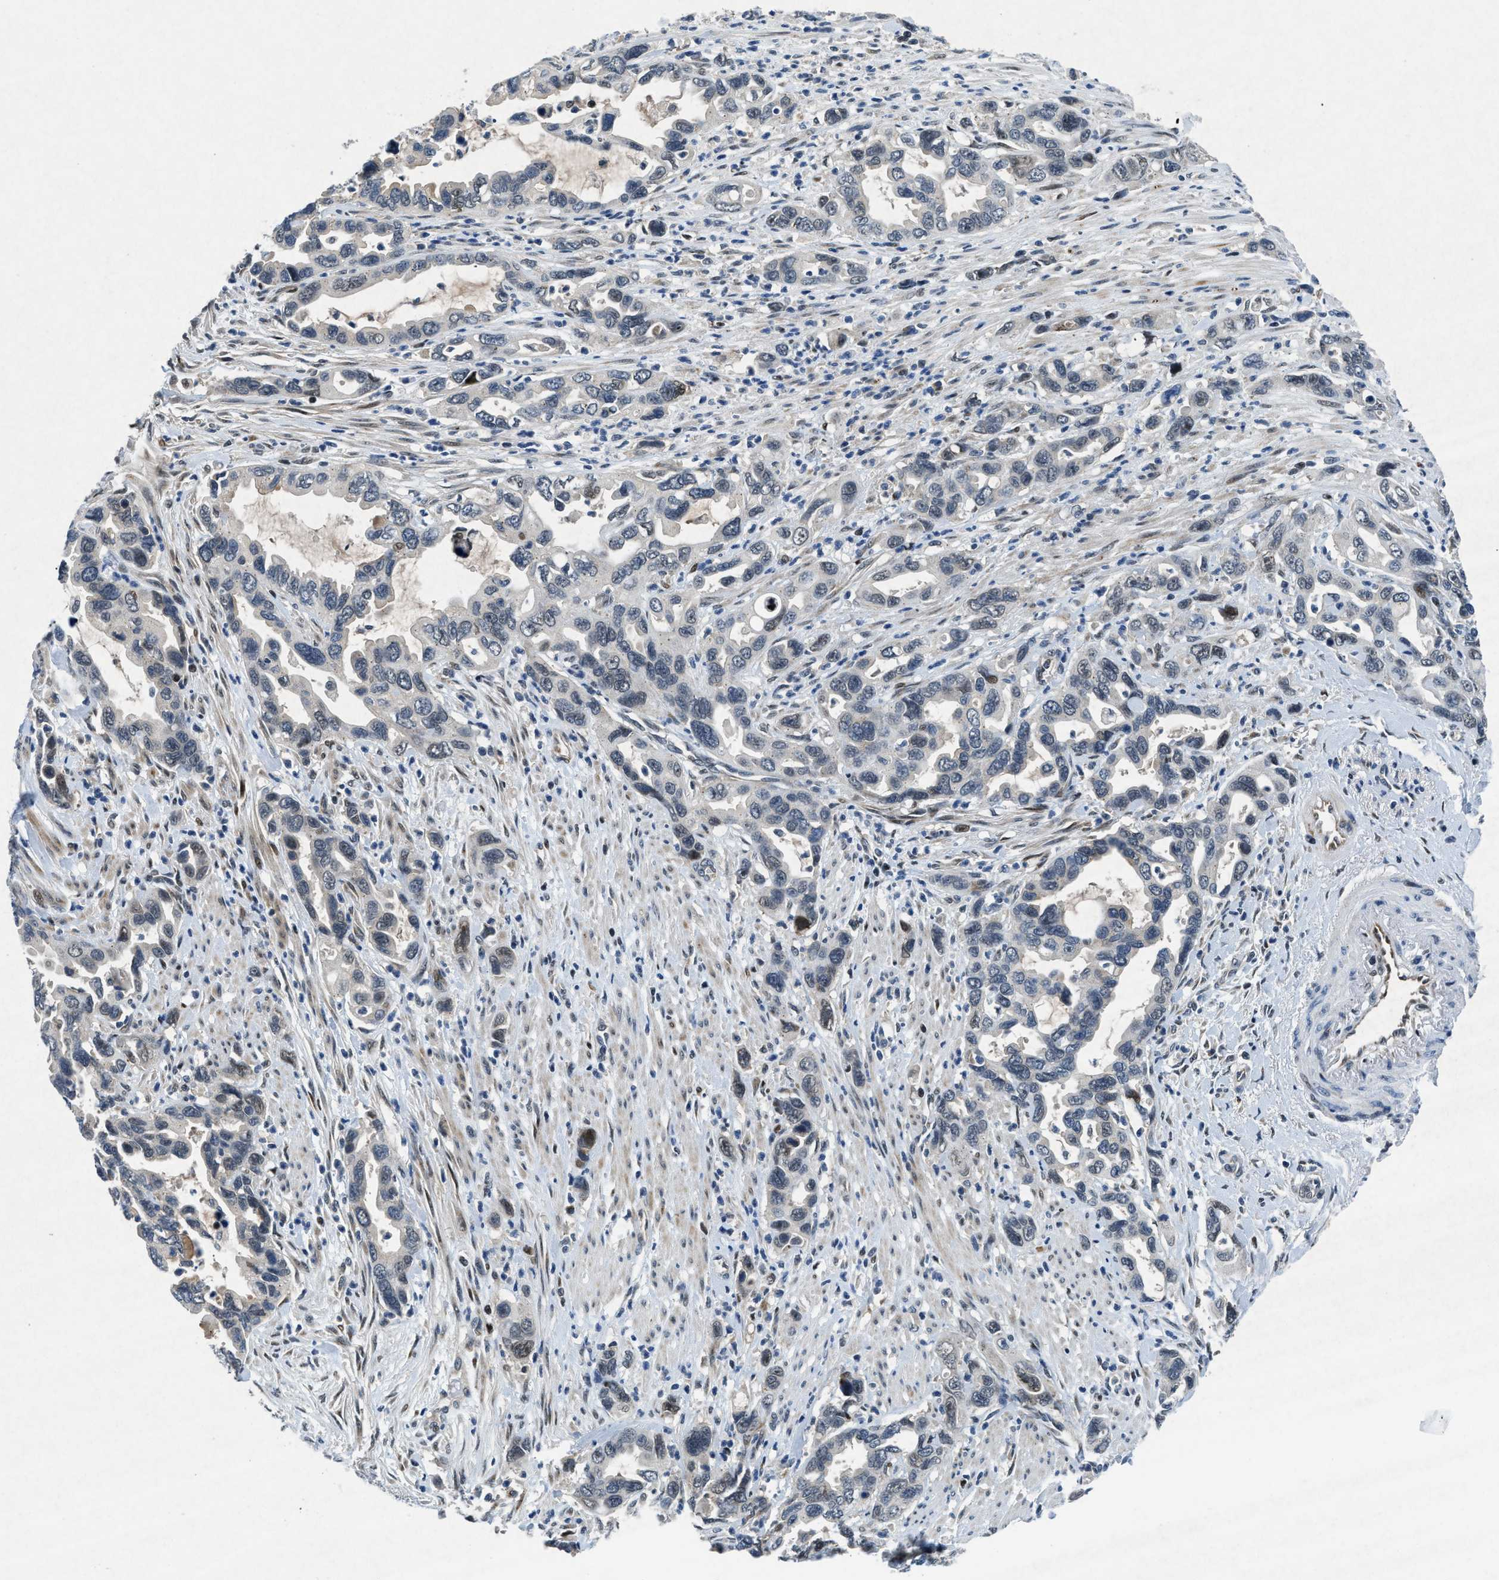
{"staining": {"intensity": "negative", "quantity": "none", "location": "none"}, "tissue": "pancreatic cancer", "cell_type": "Tumor cells", "image_type": "cancer", "snomed": [{"axis": "morphology", "description": "Adenocarcinoma, NOS"}, {"axis": "topography", "description": "Pancreas"}], "caption": "The immunohistochemistry (IHC) photomicrograph has no significant staining in tumor cells of pancreatic cancer (adenocarcinoma) tissue.", "gene": "PHLDA1", "patient": {"sex": "female", "age": 70}}